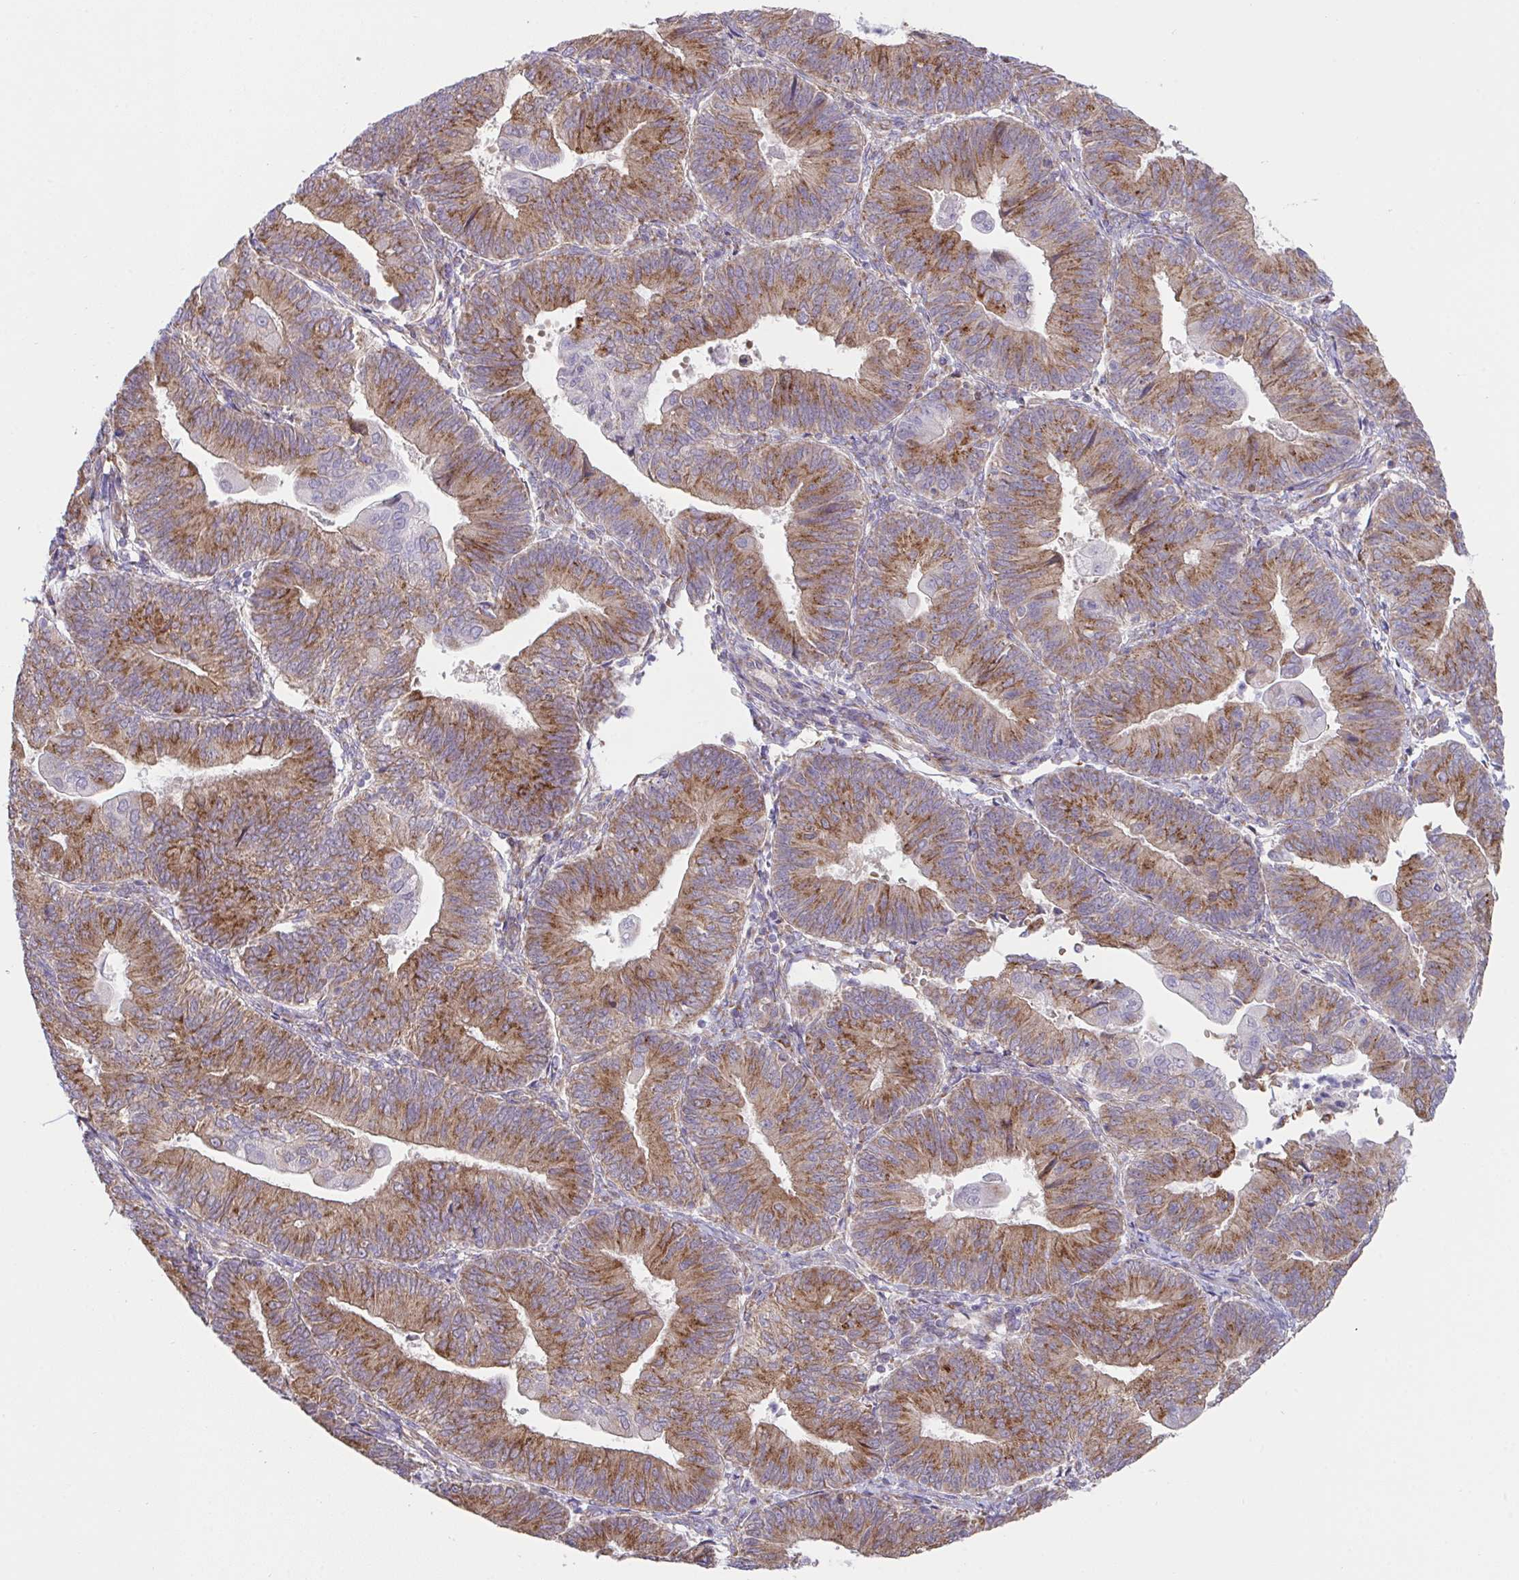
{"staining": {"intensity": "moderate", "quantity": ">75%", "location": "cytoplasmic/membranous"}, "tissue": "endometrial cancer", "cell_type": "Tumor cells", "image_type": "cancer", "snomed": [{"axis": "morphology", "description": "Adenocarcinoma, NOS"}, {"axis": "topography", "description": "Endometrium"}], "caption": "Adenocarcinoma (endometrial) stained with DAB IHC shows medium levels of moderate cytoplasmic/membranous expression in approximately >75% of tumor cells.", "gene": "MIA3", "patient": {"sex": "female", "age": 65}}